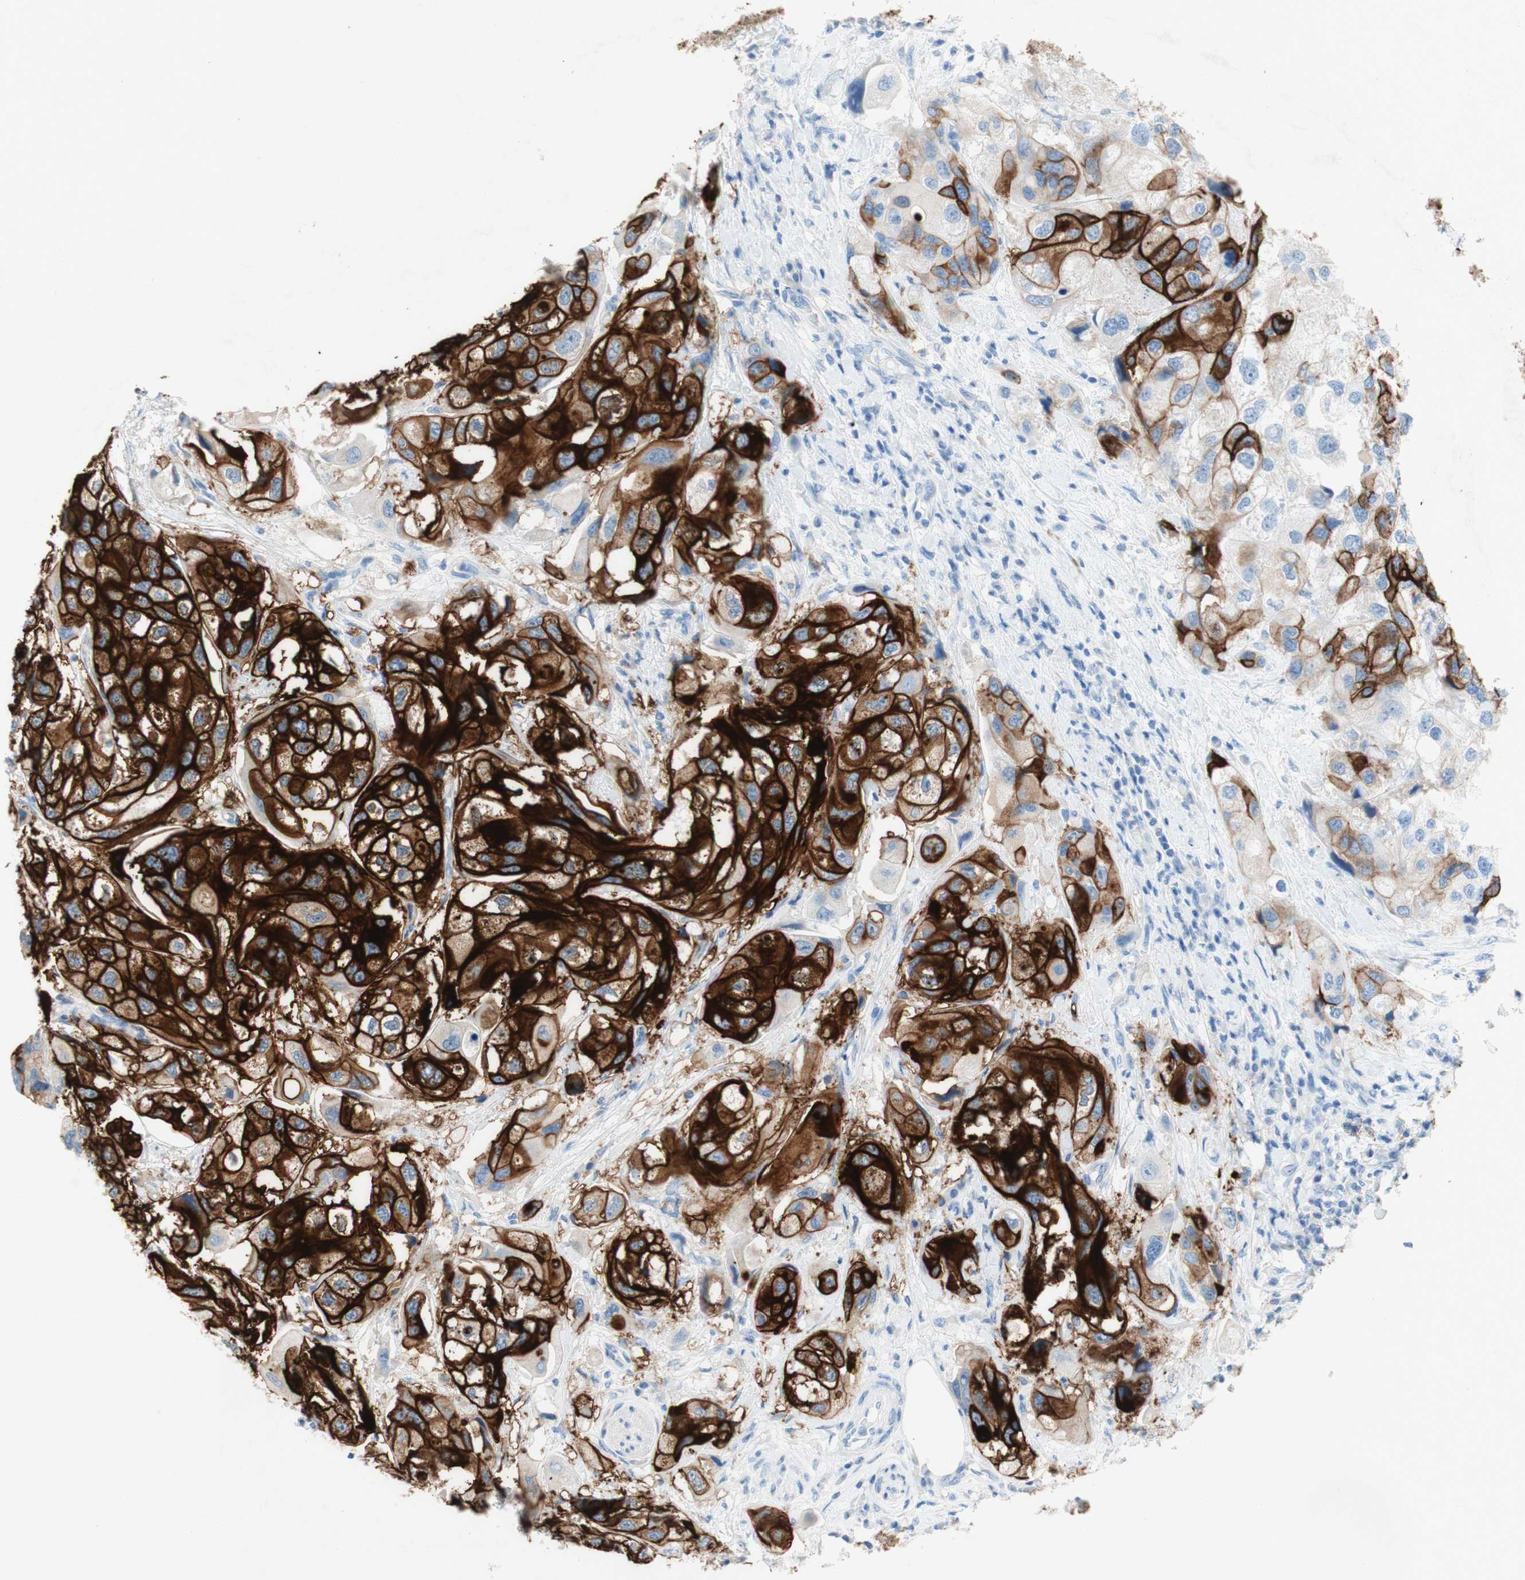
{"staining": {"intensity": "strong", "quantity": "25%-75%", "location": "cytoplasmic/membranous"}, "tissue": "urothelial cancer", "cell_type": "Tumor cells", "image_type": "cancer", "snomed": [{"axis": "morphology", "description": "Urothelial carcinoma, High grade"}, {"axis": "topography", "description": "Urinary bladder"}], "caption": "High-grade urothelial carcinoma stained with a brown dye demonstrates strong cytoplasmic/membranous positive staining in about 25%-75% of tumor cells.", "gene": "POLR2J3", "patient": {"sex": "female", "age": 64}}